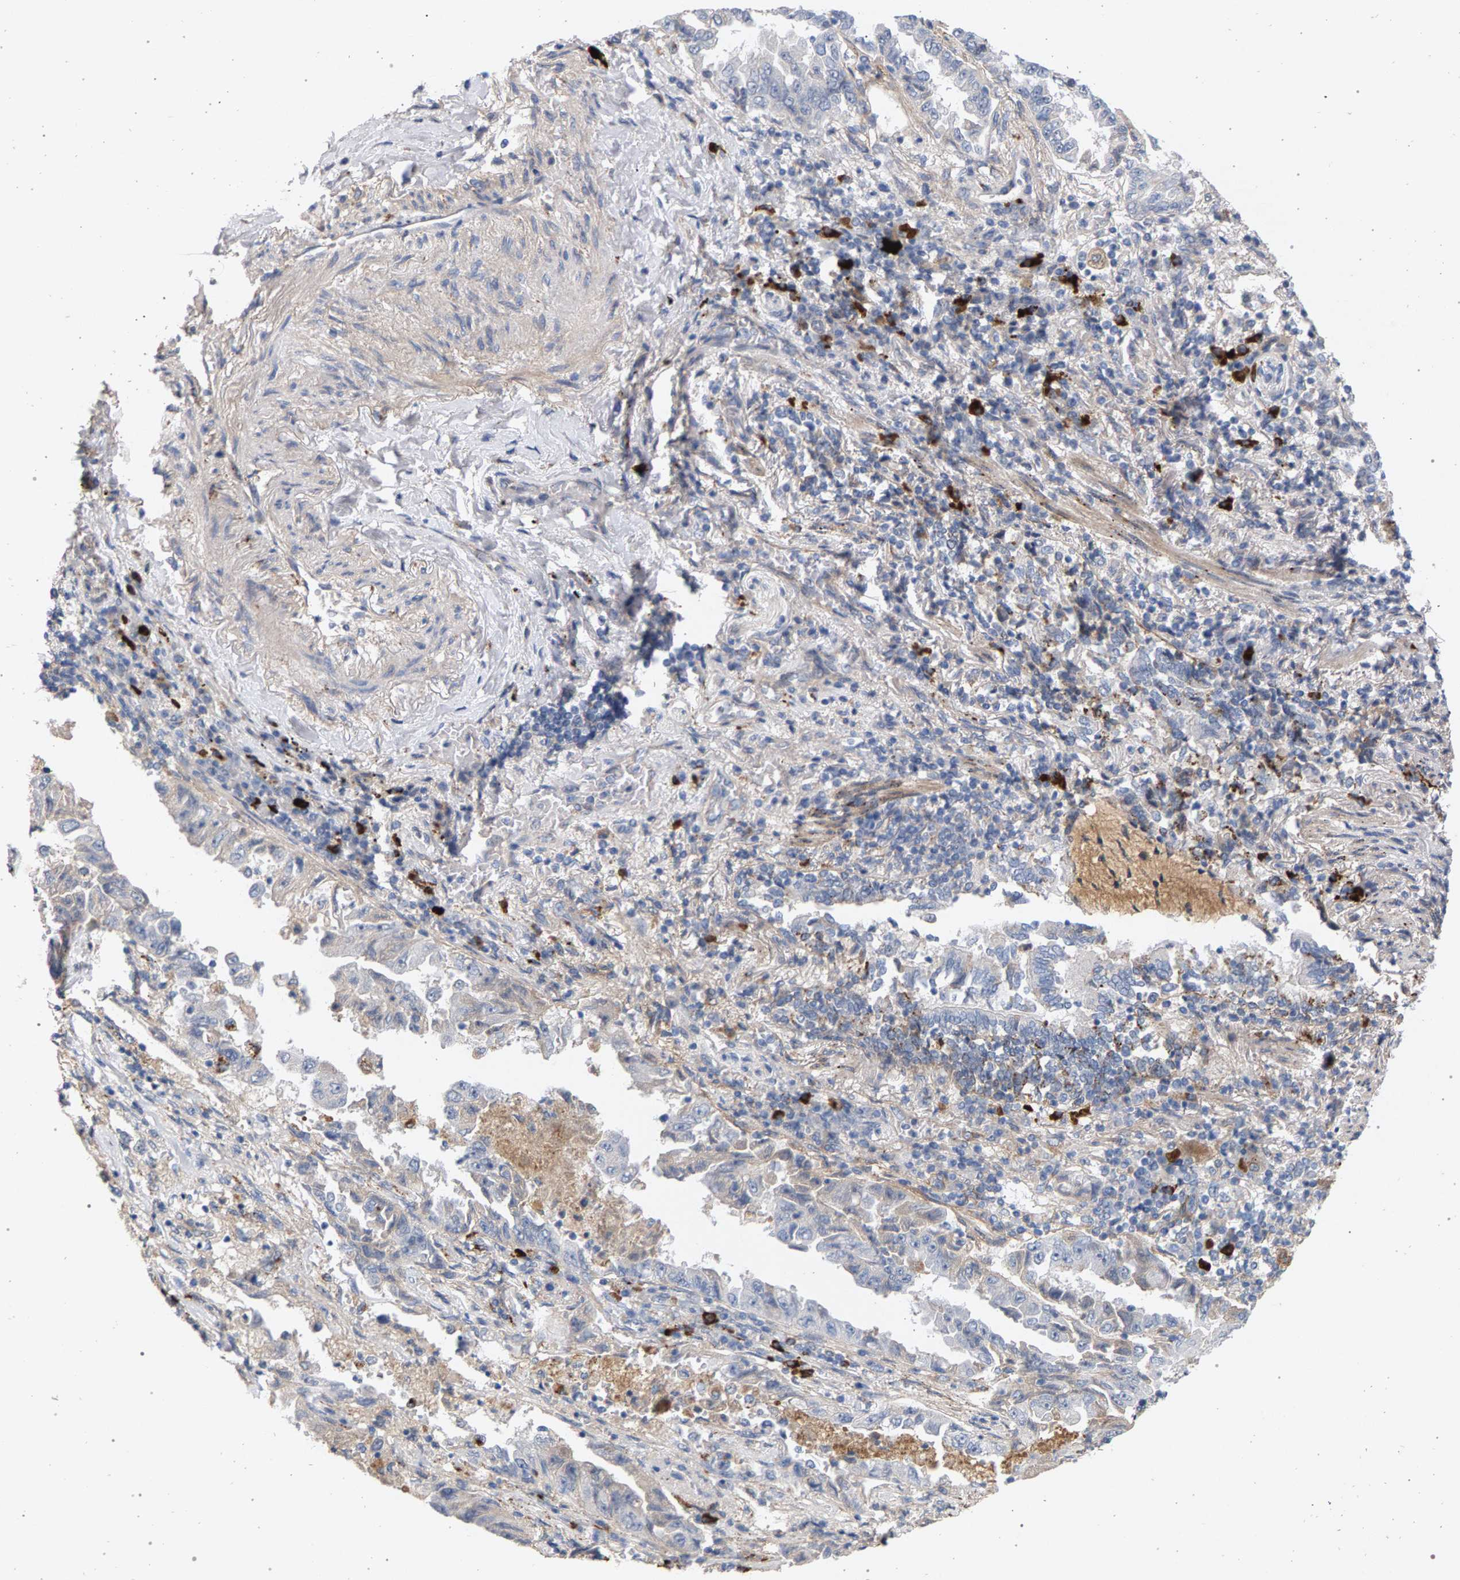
{"staining": {"intensity": "negative", "quantity": "none", "location": "none"}, "tissue": "lung cancer", "cell_type": "Tumor cells", "image_type": "cancer", "snomed": [{"axis": "morphology", "description": "Adenocarcinoma, NOS"}, {"axis": "topography", "description": "Lung"}], "caption": "Immunohistochemistry histopathology image of neoplastic tissue: human adenocarcinoma (lung) stained with DAB (3,3'-diaminobenzidine) demonstrates no significant protein expression in tumor cells. The staining is performed using DAB brown chromogen with nuclei counter-stained in using hematoxylin.", "gene": "MAMDC2", "patient": {"sex": "female", "age": 51}}